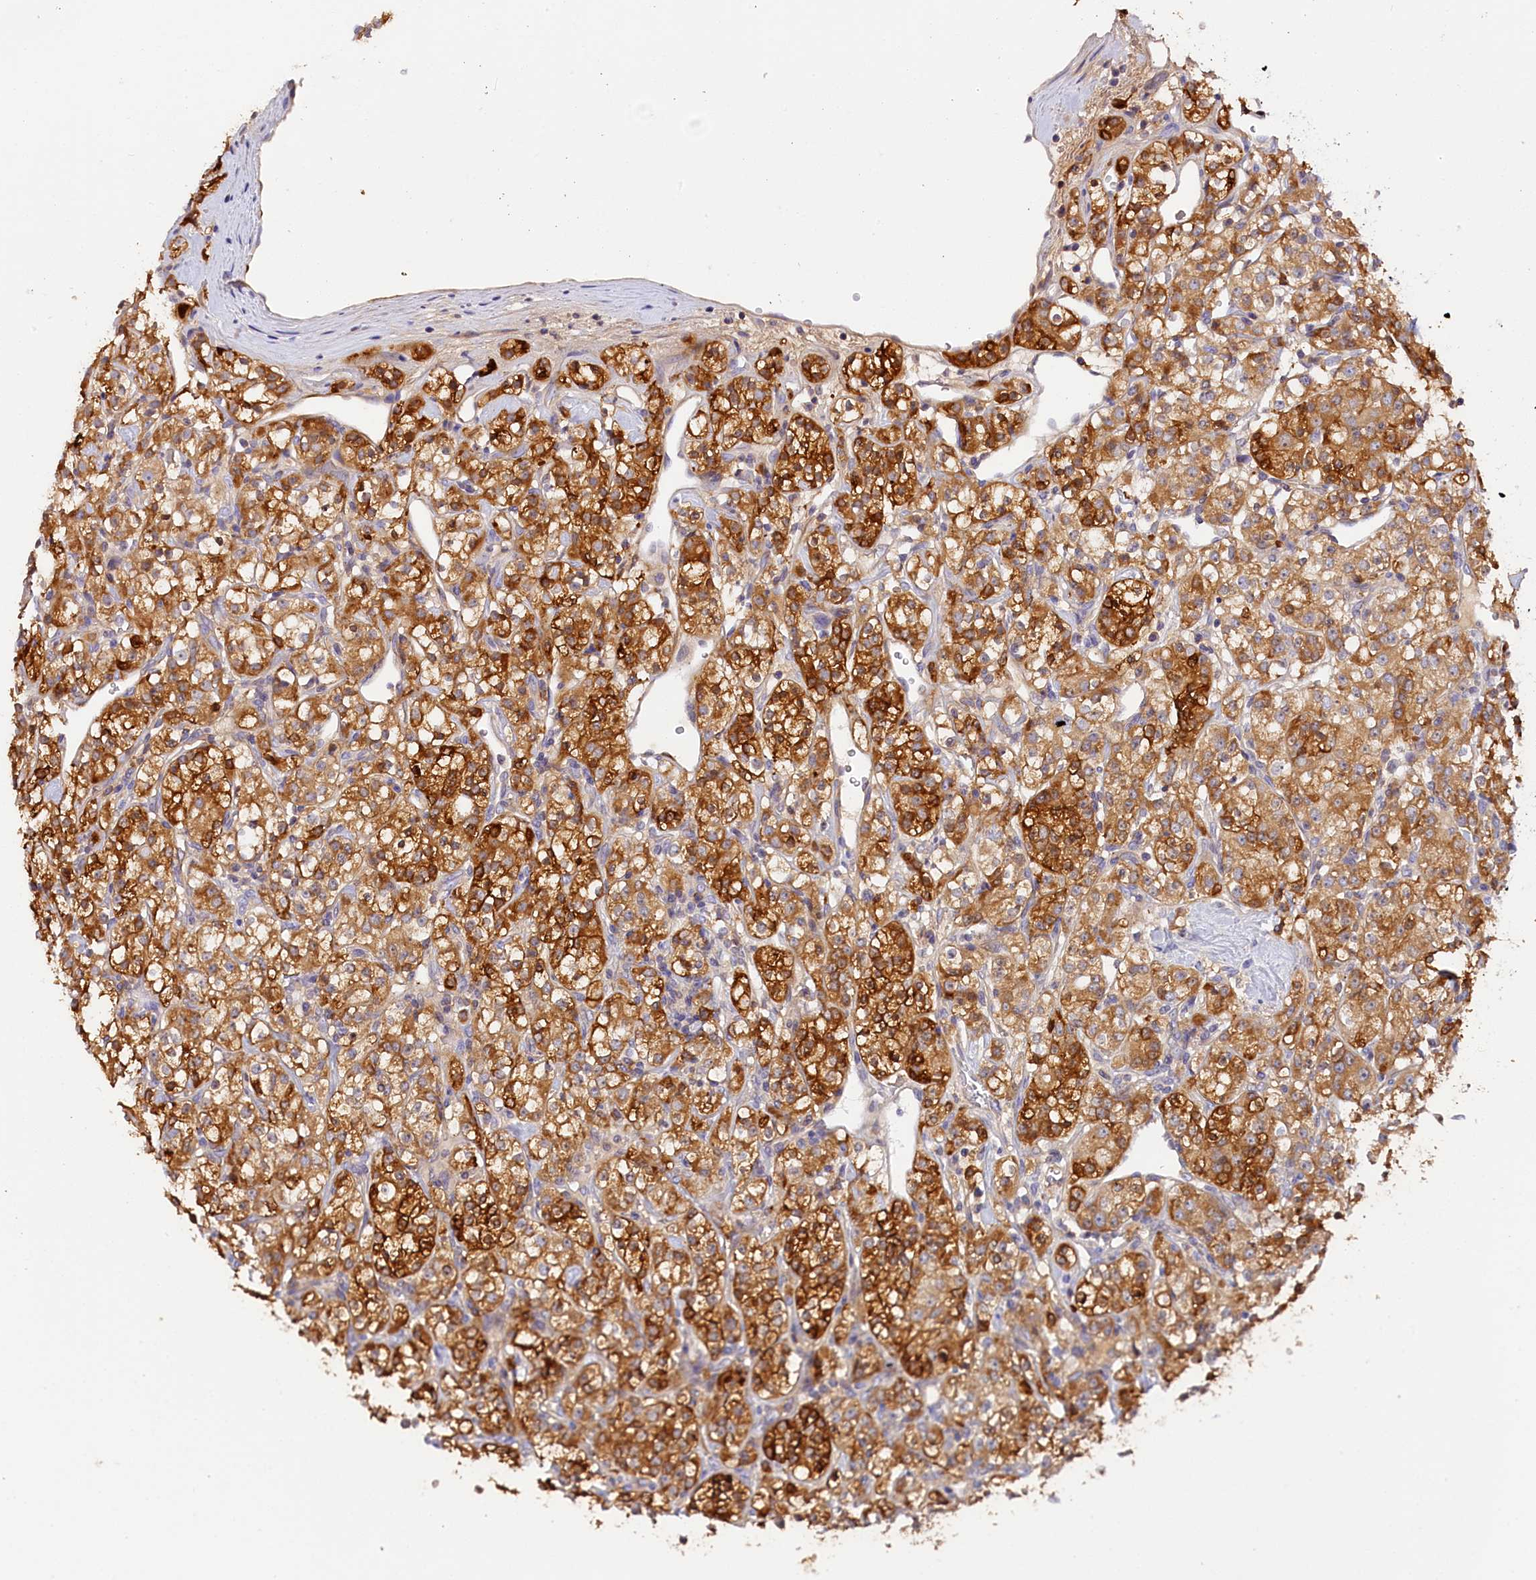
{"staining": {"intensity": "strong", "quantity": ">75%", "location": "cytoplasmic/membranous"}, "tissue": "renal cancer", "cell_type": "Tumor cells", "image_type": "cancer", "snomed": [{"axis": "morphology", "description": "Adenocarcinoma, NOS"}, {"axis": "topography", "description": "Kidney"}], "caption": "Immunohistochemical staining of human renal cancer (adenocarcinoma) shows strong cytoplasmic/membranous protein positivity in approximately >75% of tumor cells.", "gene": "KATNB1", "patient": {"sex": "male", "age": 77}}